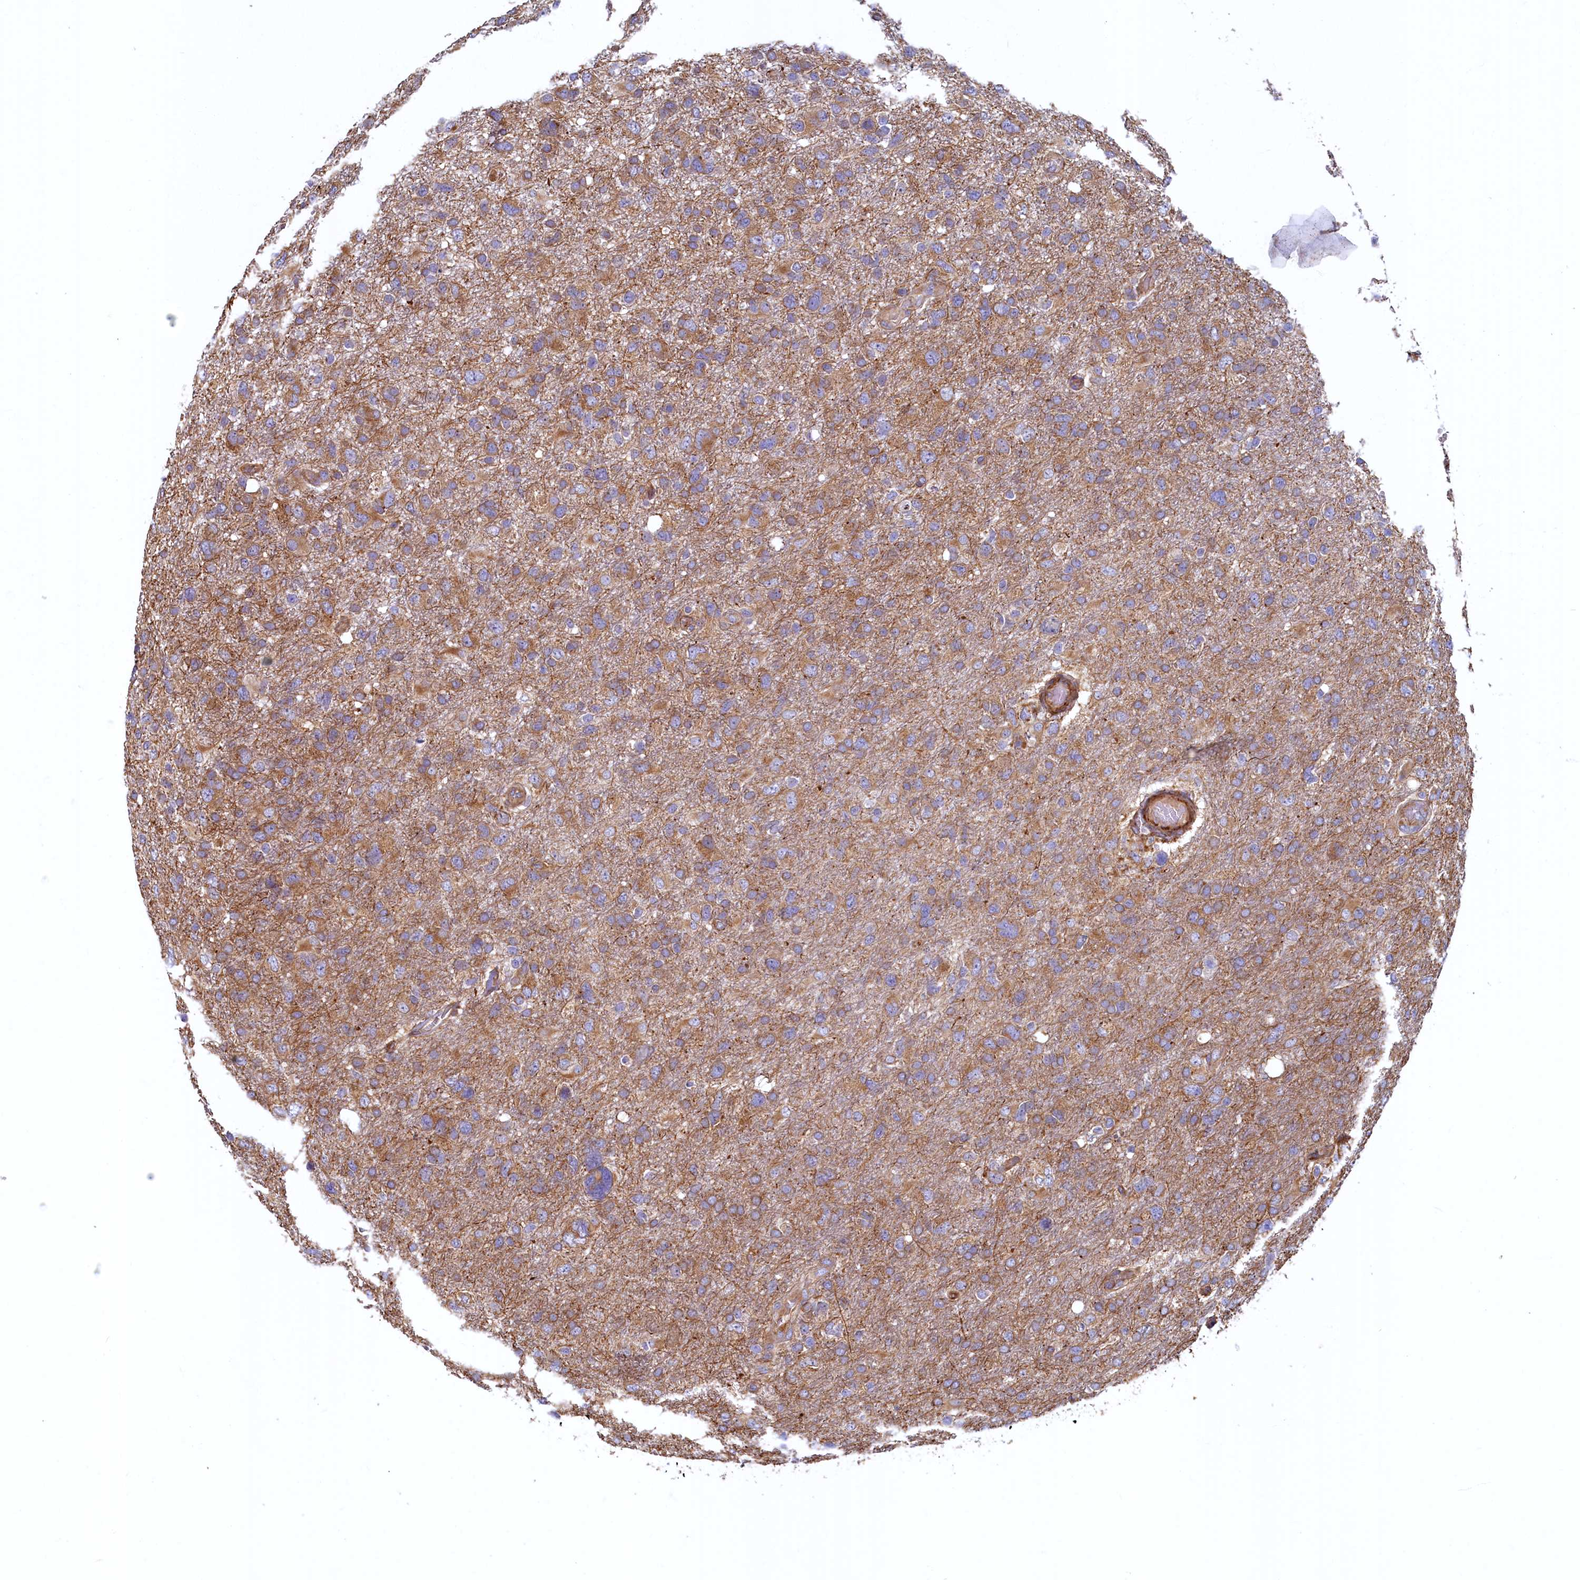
{"staining": {"intensity": "moderate", "quantity": ">75%", "location": "cytoplasmic/membranous"}, "tissue": "glioma", "cell_type": "Tumor cells", "image_type": "cancer", "snomed": [{"axis": "morphology", "description": "Glioma, malignant, High grade"}, {"axis": "topography", "description": "Brain"}], "caption": "Moderate cytoplasmic/membranous positivity for a protein is appreciated in approximately >75% of tumor cells of malignant glioma (high-grade) using immunohistochemistry (IHC).", "gene": "LRRC57", "patient": {"sex": "male", "age": 61}}